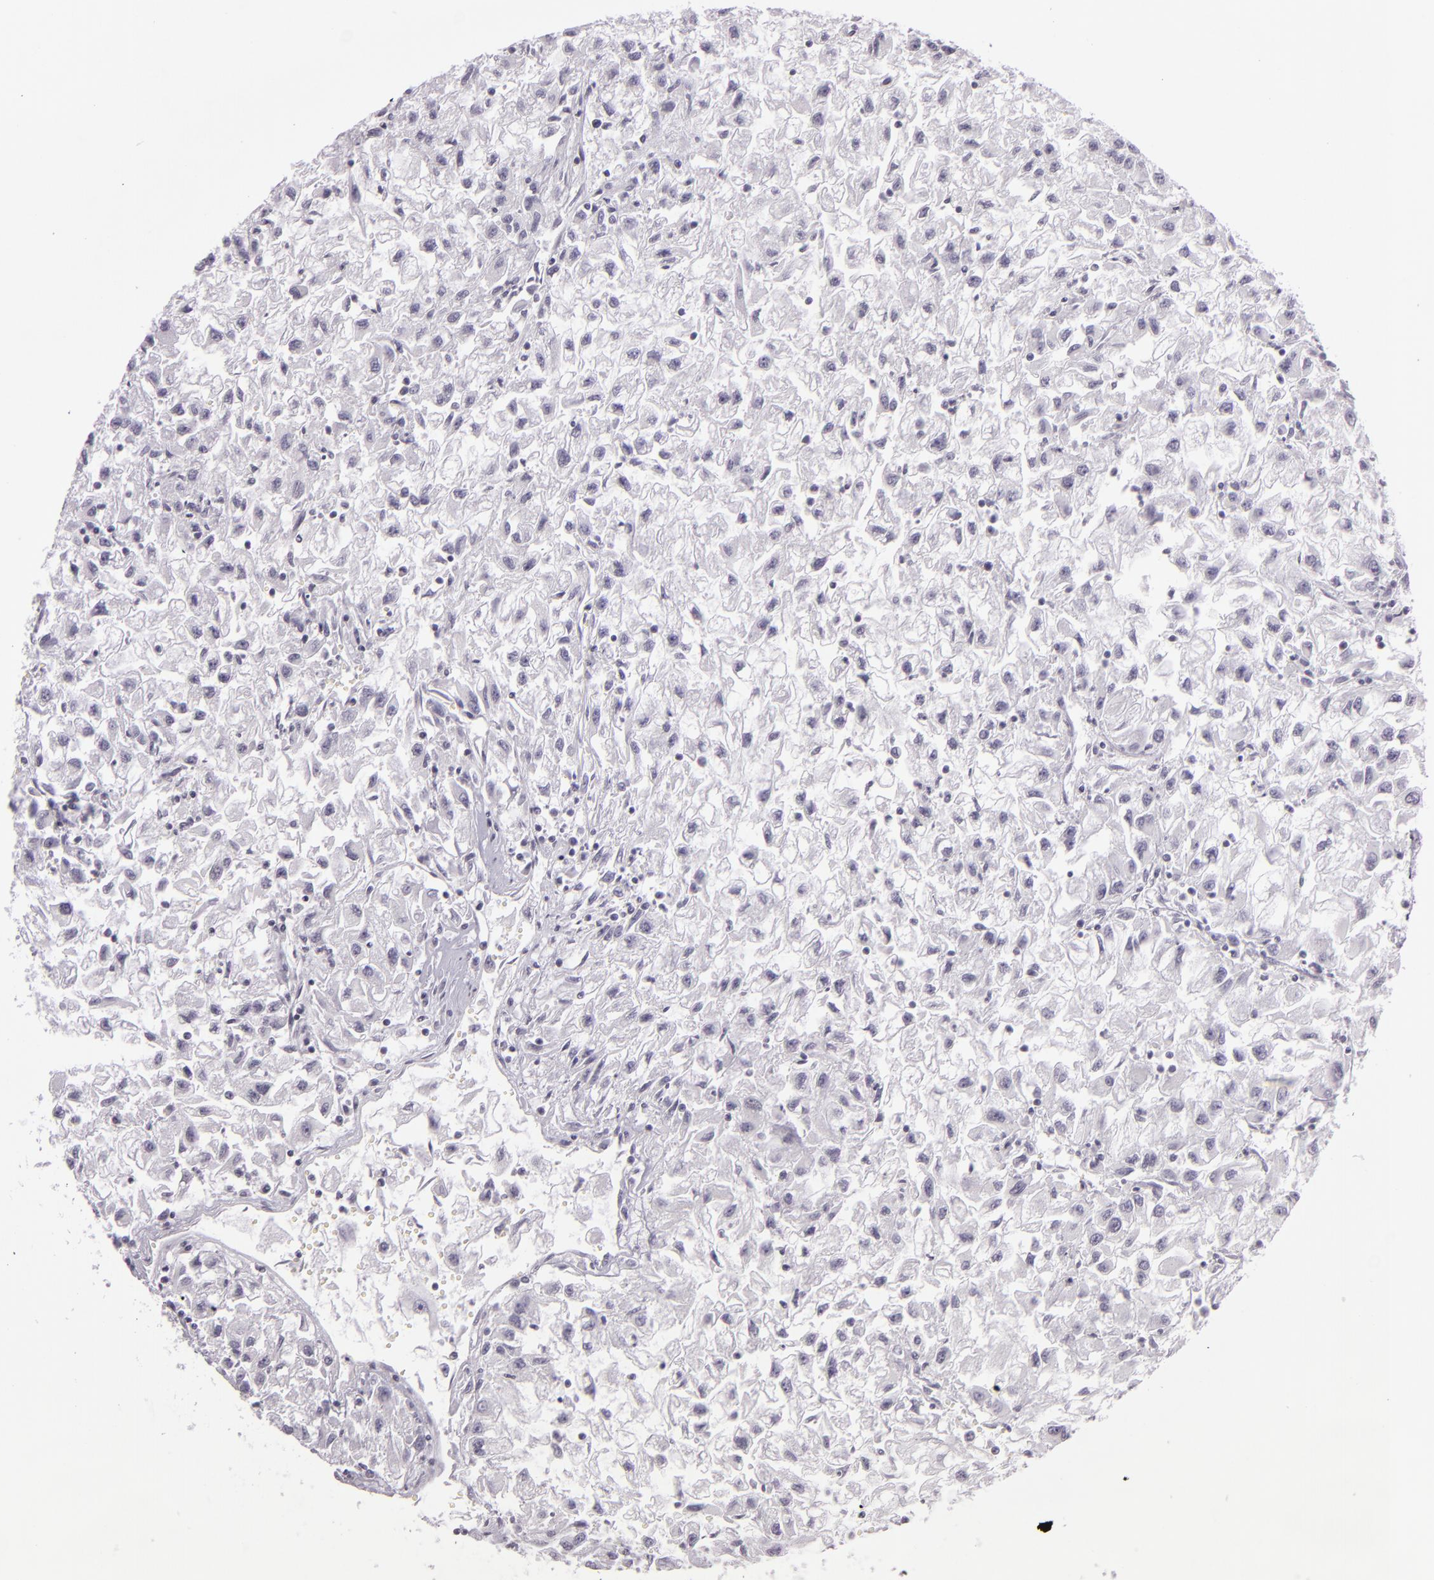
{"staining": {"intensity": "negative", "quantity": "none", "location": "none"}, "tissue": "renal cancer", "cell_type": "Tumor cells", "image_type": "cancer", "snomed": [{"axis": "morphology", "description": "Adenocarcinoma, NOS"}, {"axis": "topography", "description": "Kidney"}], "caption": "Immunohistochemistry (IHC) micrograph of neoplastic tissue: human renal cancer (adenocarcinoma) stained with DAB (3,3'-diaminobenzidine) exhibits no significant protein staining in tumor cells.", "gene": "MCM3", "patient": {"sex": "male", "age": 59}}